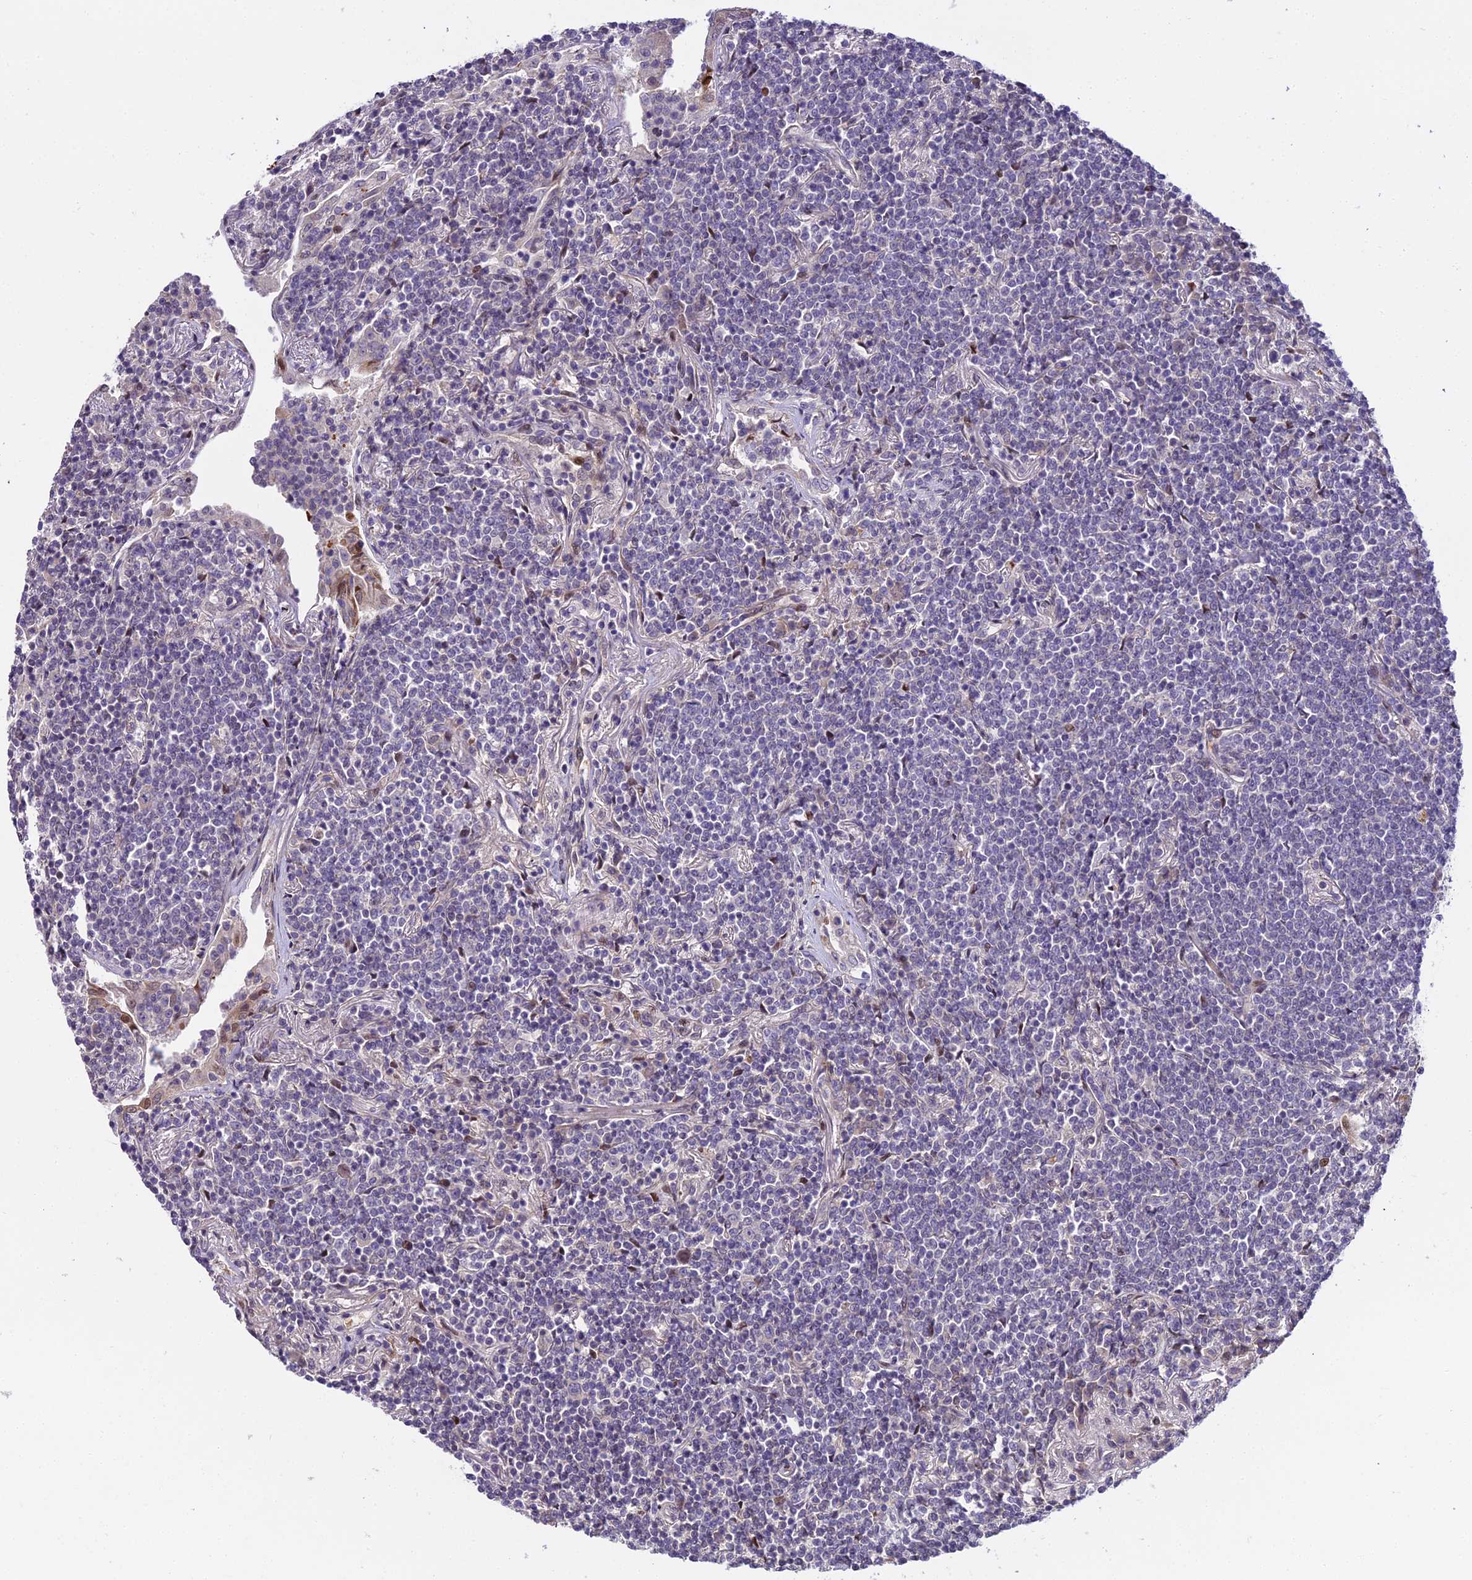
{"staining": {"intensity": "negative", "quantity": "none", "location": "none"}, "tissue": "lymphoma", "cell_type": "Tumor cells", "image_type": "cancer", "snomed": [{"axis": "morphology", "description": "Malignant lymphoma, non-Hodgkin's type, Low grade"}, {"axis": "topography", "description": "Lung"}], "caption": "Tumor cells show no significant positivity in lymphoma.", "gene": "ZNF707", "patient": {"sex": "female", "age": 71}}